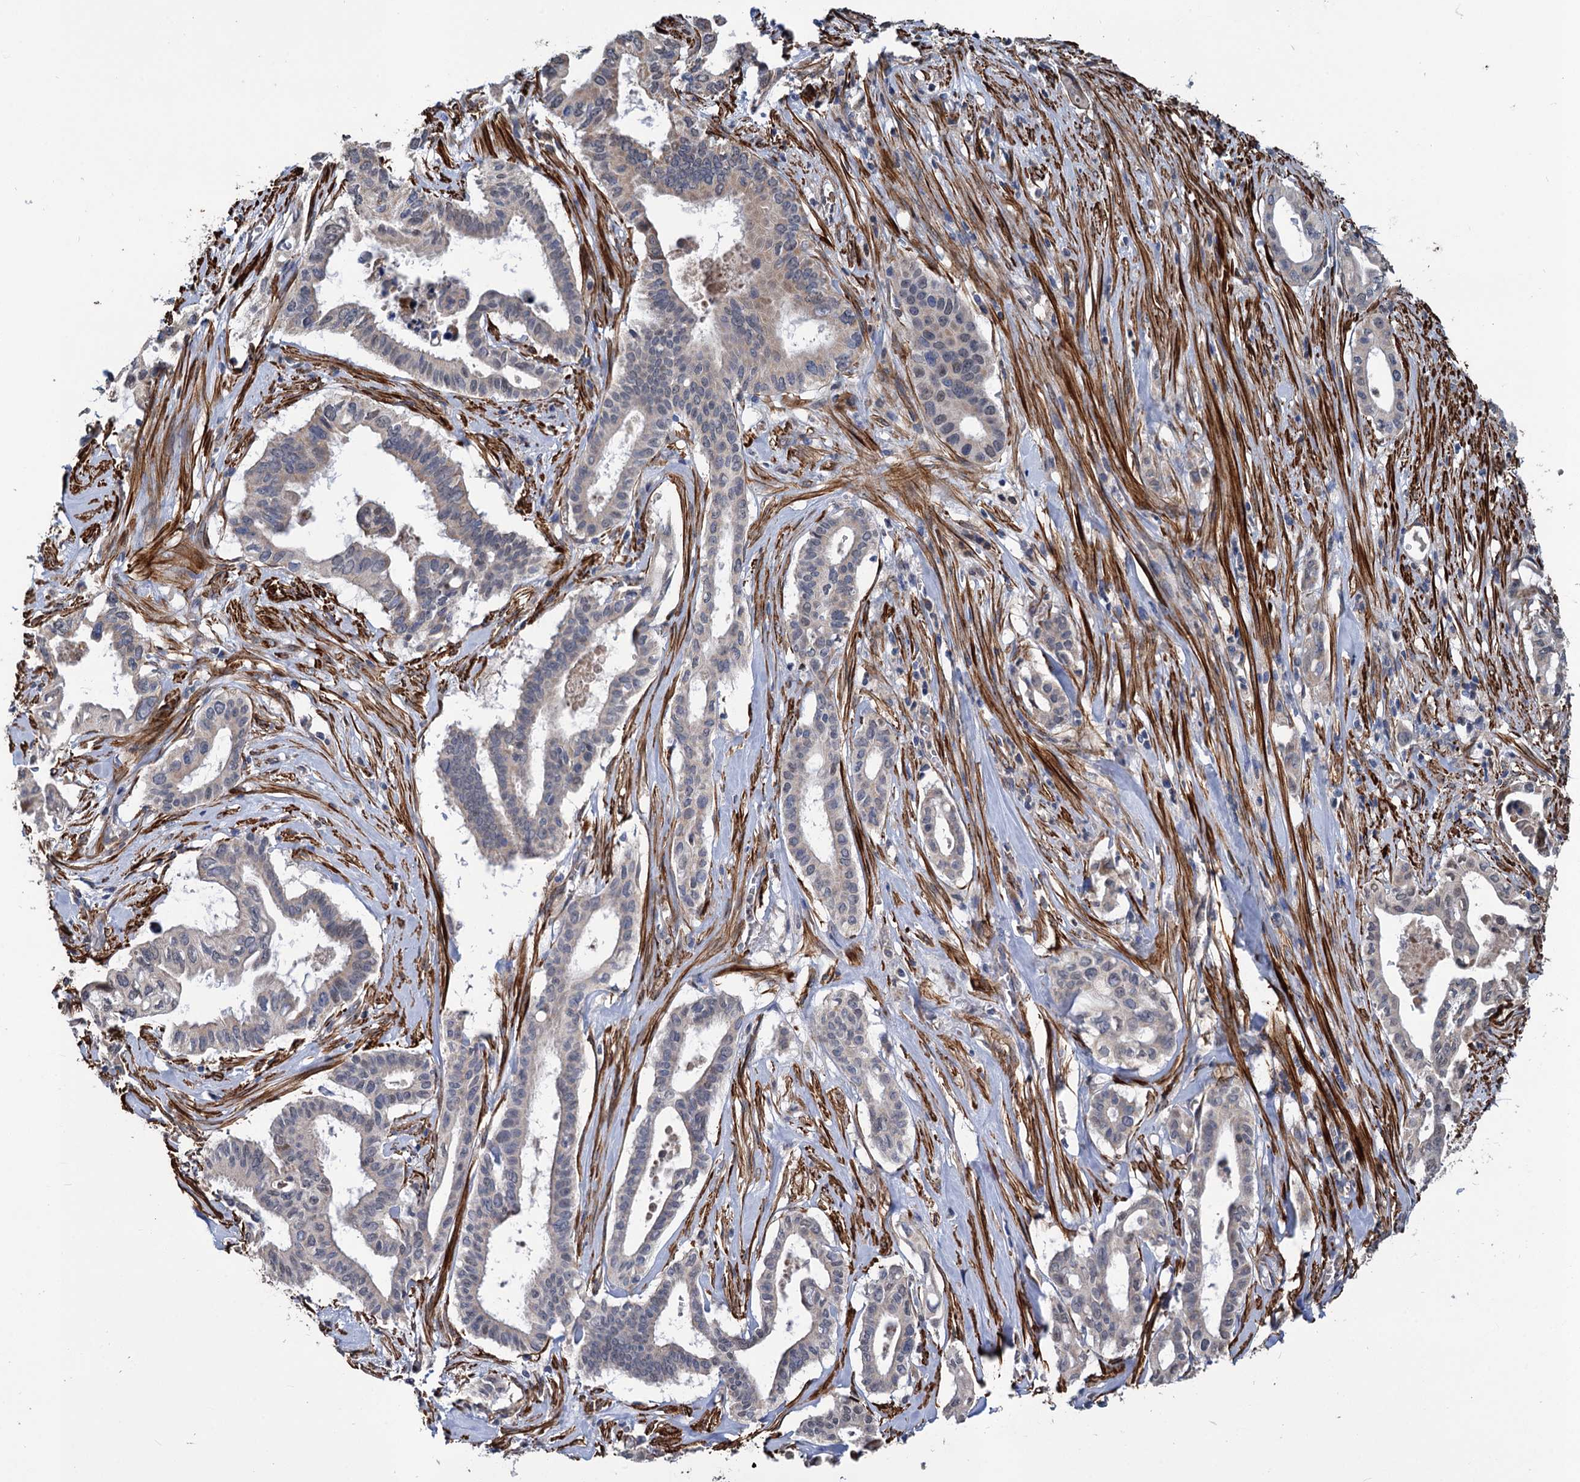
{"staining": {"intensity": "negative", "quantity": "none", "location": "none"}, "tissue": "pancreatic cancer", "cell_type": "Tumor cells", "image_type": "cancer", "snomed": [{"axis": "morphology", "description": "Adenocarcinoma, NOS"}, {"axis": "topography", "description": "Pancreas"}], "caption": "An immunohistochemistry image of pancreatic adenocarcinoma is shown. There is no staining in tumor cells of pancreatic adenocarcinoma.", "gene": "ALKBH7", "patient": {"sex": "female", "age": 77}}